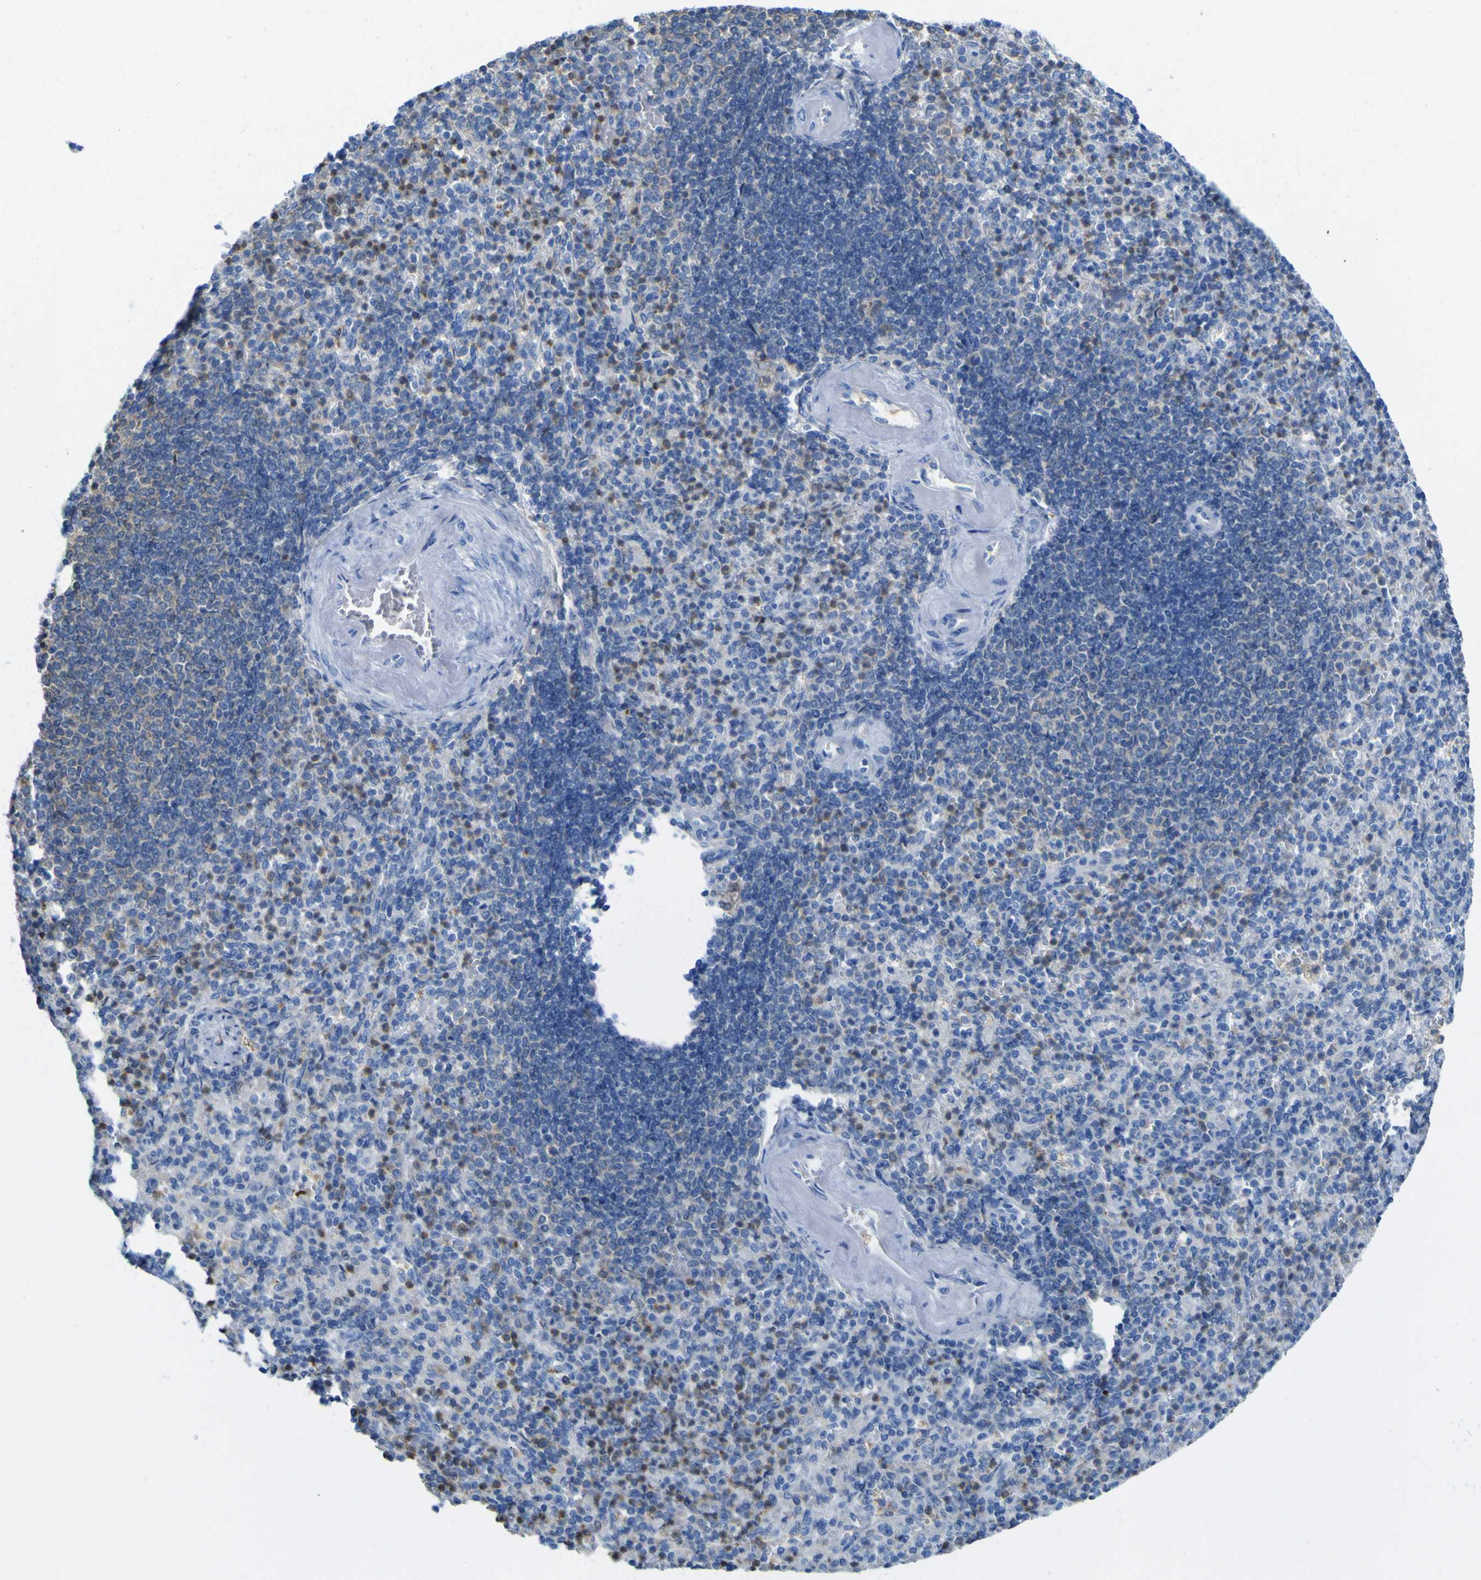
{"staining": {"intensity": "moderate", "quantity": "25%-75%", "location": "cytoplasmic/membranous"}, "tissue": "spleen", "cell_type": "Cells in red pulp", "image_type": "normal", "snomed": [{"axis": "morphology", "description": "Normal tissue, NOS"}, {"axis": "topography", "description": "Spleen"}], "caption": "Immunohistochemical staining of benign spleen displays moderate cytoplasmic/membranous protein positivity in approximately 25%-75% of cells in red pulp. The staining was performed using DAB (3,3'-diaminobenzidine), with brown indicating positive protein expression. Nuclei are stained blue with hematoxylin.", "gene": "ABHD3", "patient": {"sex": "female", "age": 74}}